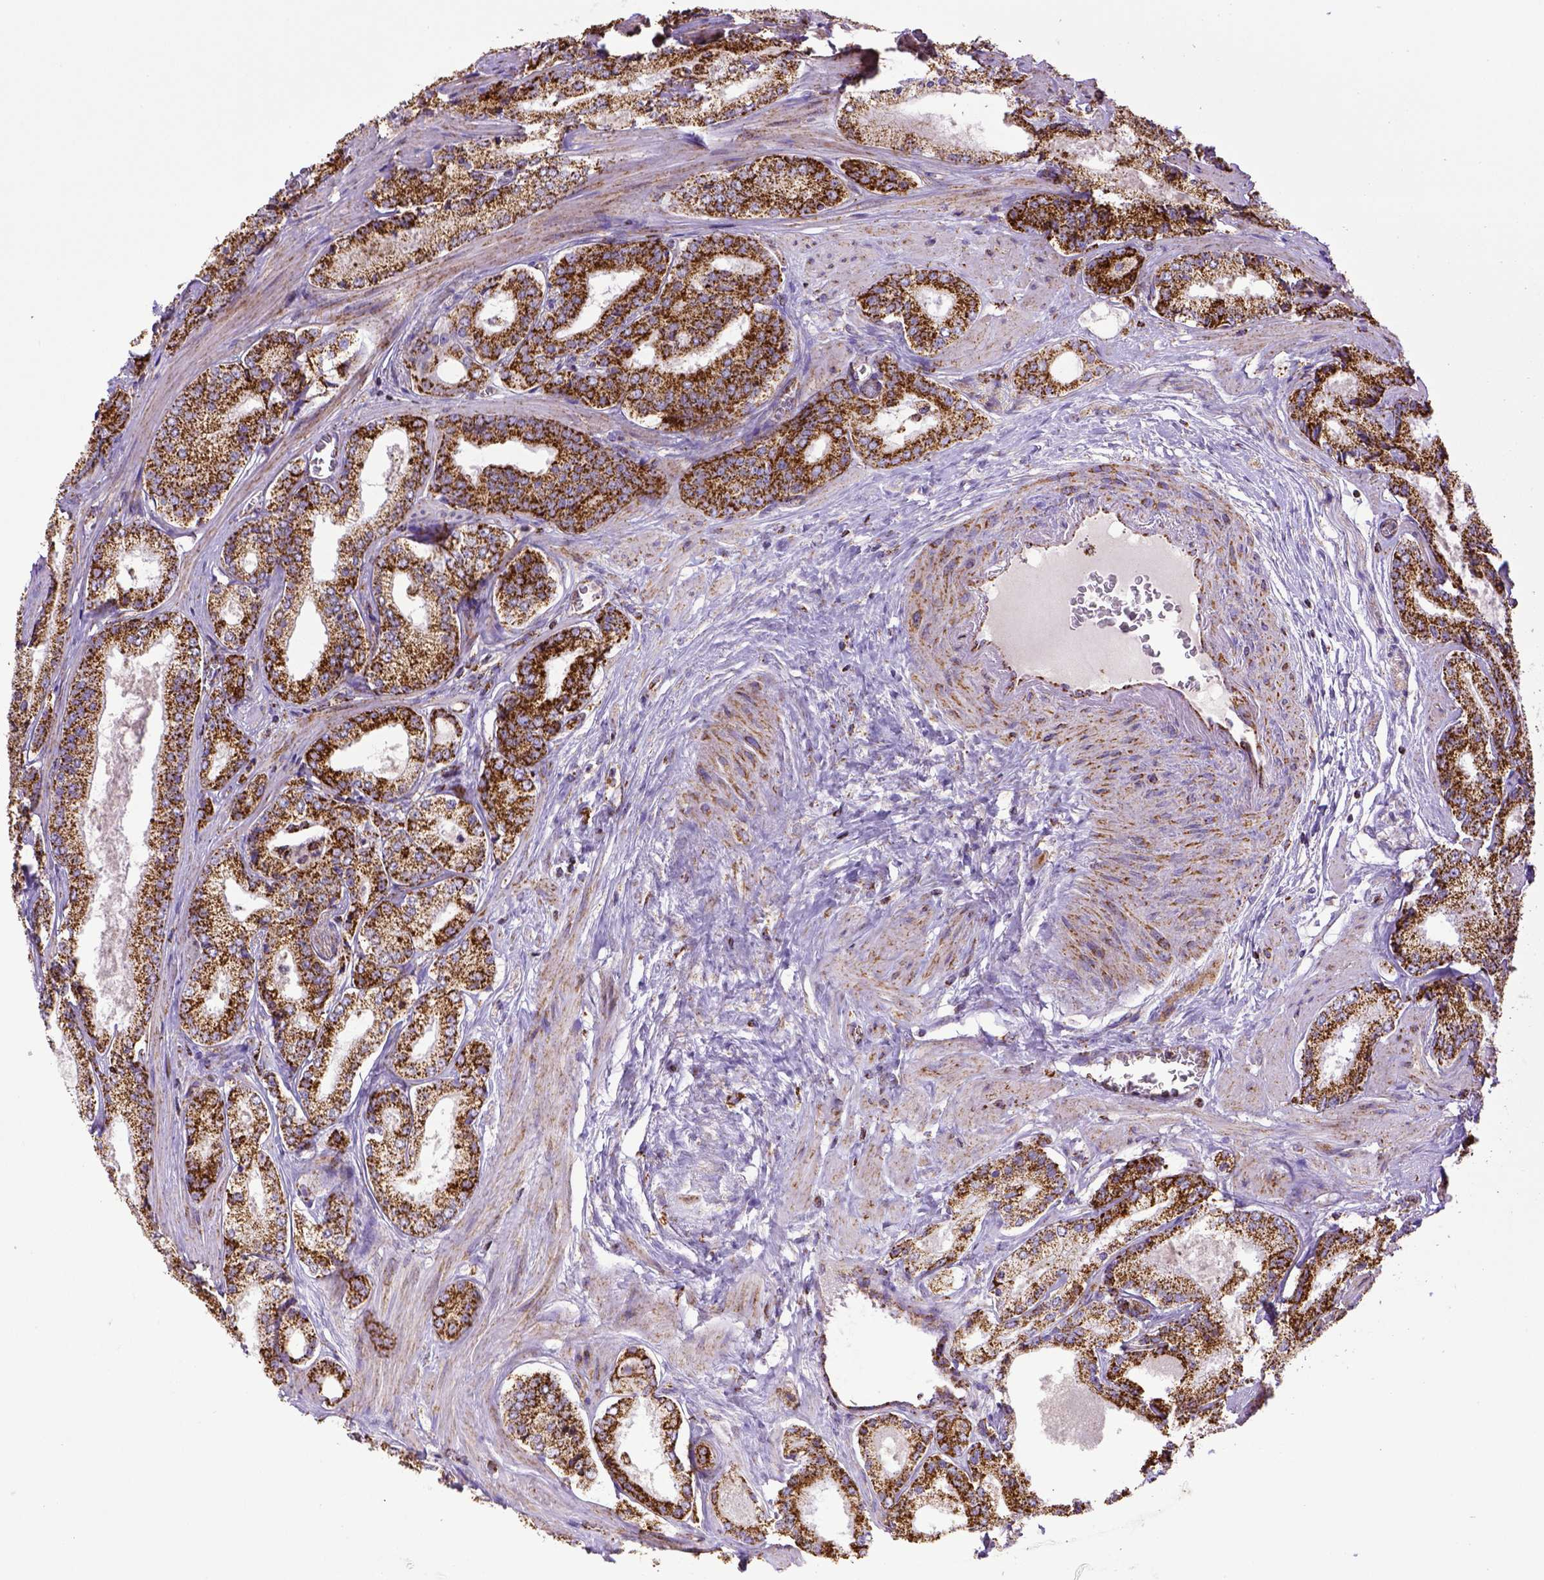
{"staining": {"intensity": "strong", "quantity": ">75%", "location": "cytoplasmic/membranous"}, "tissue": "prostate cancer", "cell_type": "Tumor cells", "image_type": "cancer", "snomed": [{"axis": "morphology", "description": "Adenocarcinoma, Low grade"}, {"axis": "topography", "description": "Prostate"}], "caption": "High-magnification brightfield microscopy of low-grade adenocarcinoma (prostate) stained with DAB (brown) and counterstained with hematoxylin (blue). tumor cells exhibit strong cytoplasmic/membranous expression is identified in approximately>75% of cells. Immunohistochemistry stains the protein of interest in brown and the nuclei are stained blue.", "gene": "MT-CO1", "patient": {"sex": "male", "age": 56}}